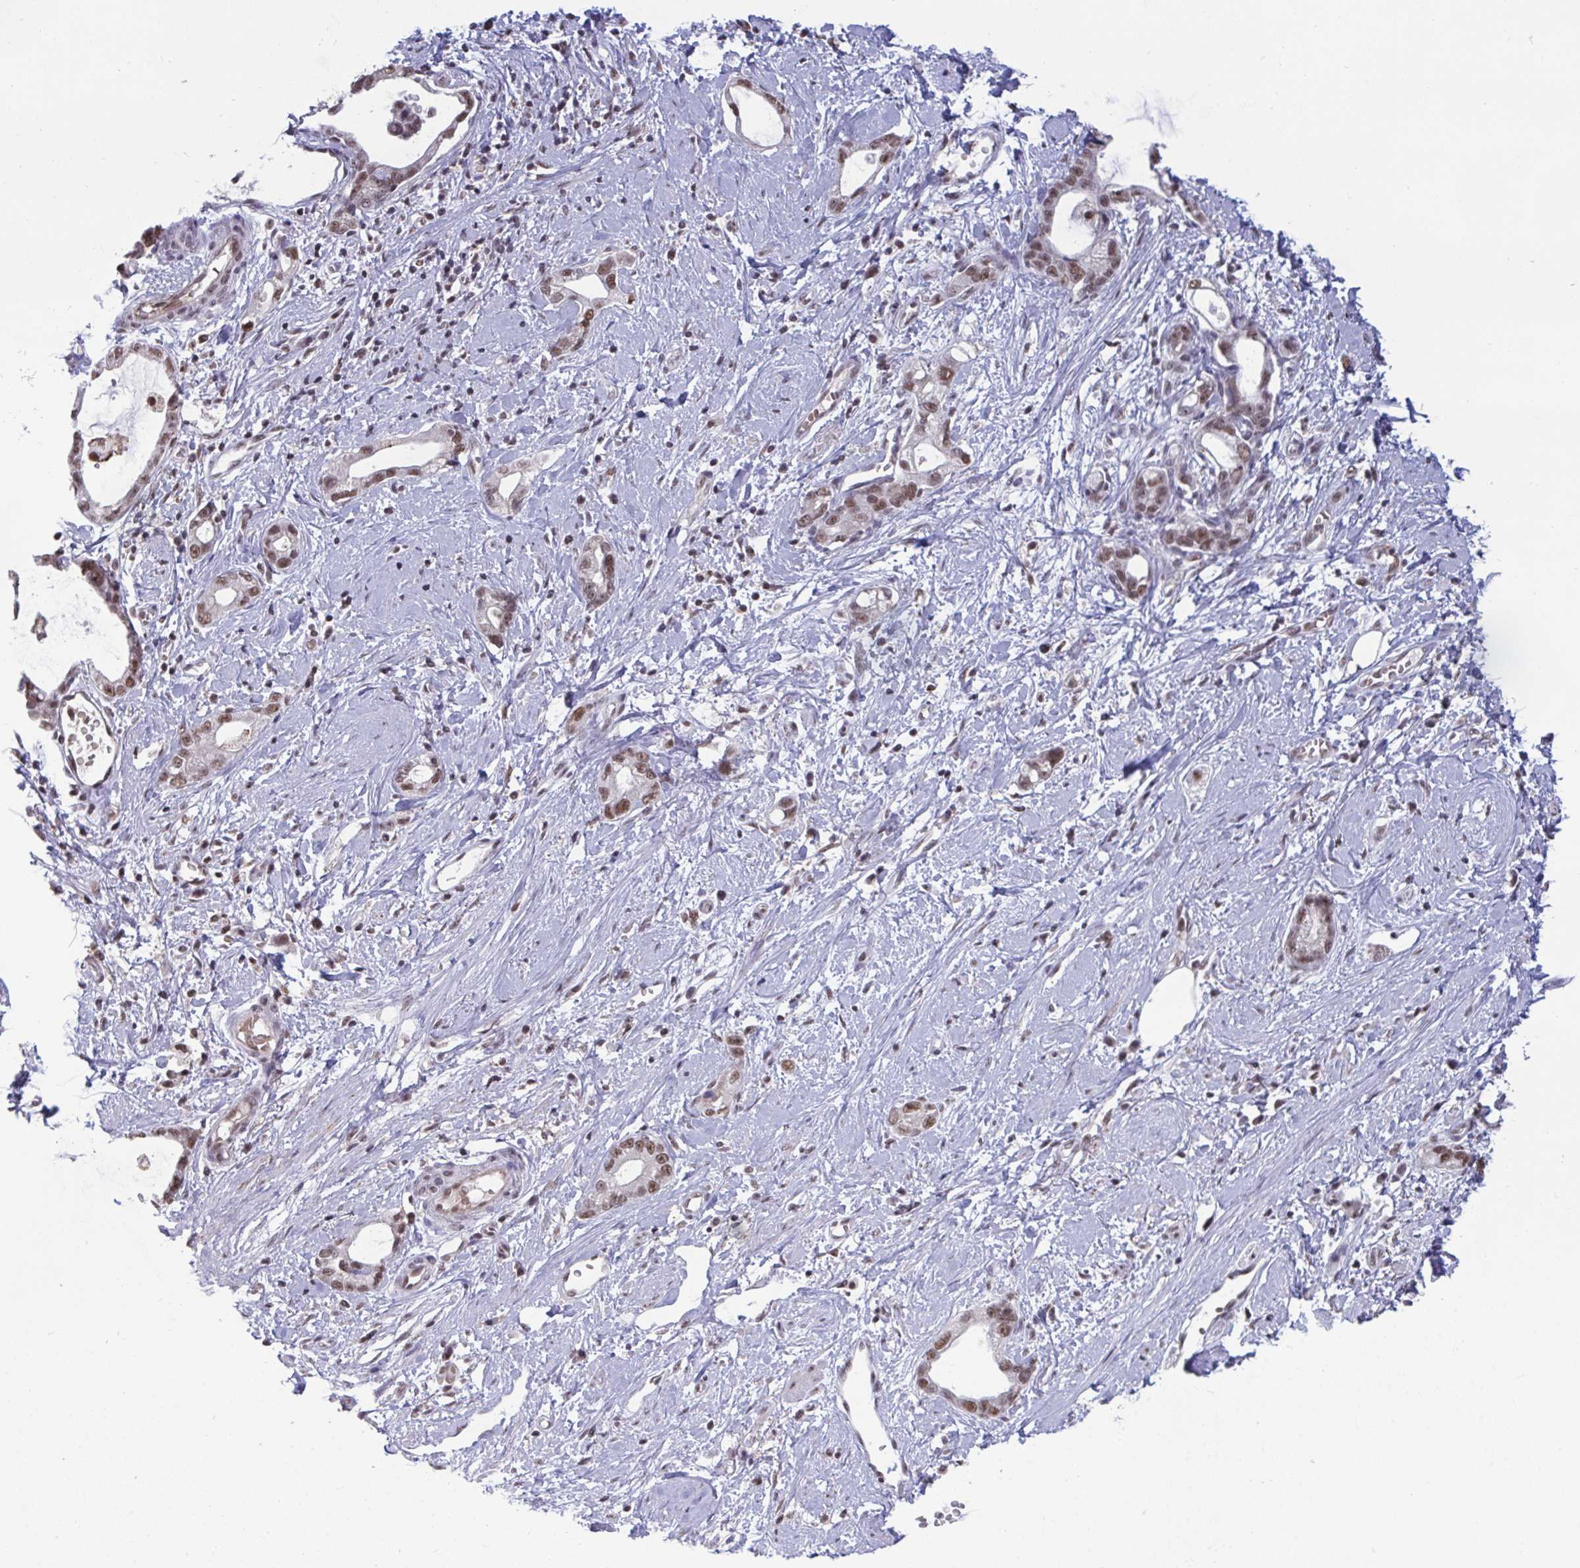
{"staining": {"intensity": "moderate", "quantity": ">75%", "location": "nuclear"}, "tissue": "stomach cancer", "cell_type": "Tumor cells", "image_type": "cancer", "snomed": [{"axis": "morphology", "description": "Adenocarcinoma, NOS"}, {"axis": "topography", "description": "Stomach"}], "caption": "Immunohistochemical staining of adenocarcinoma (stomach) reveals medium levels of moderate nuclear positivity in about >75% of tumor cells. The staining was performed using DAB (3,3'-diaminobenzidine) to visualize the protein expression in brown, while the nuclei were stained in blue with hematoxylin (Magnification: 20x).", "gene": "PUF60", "patient": {"sex": "male", "age": 55}}